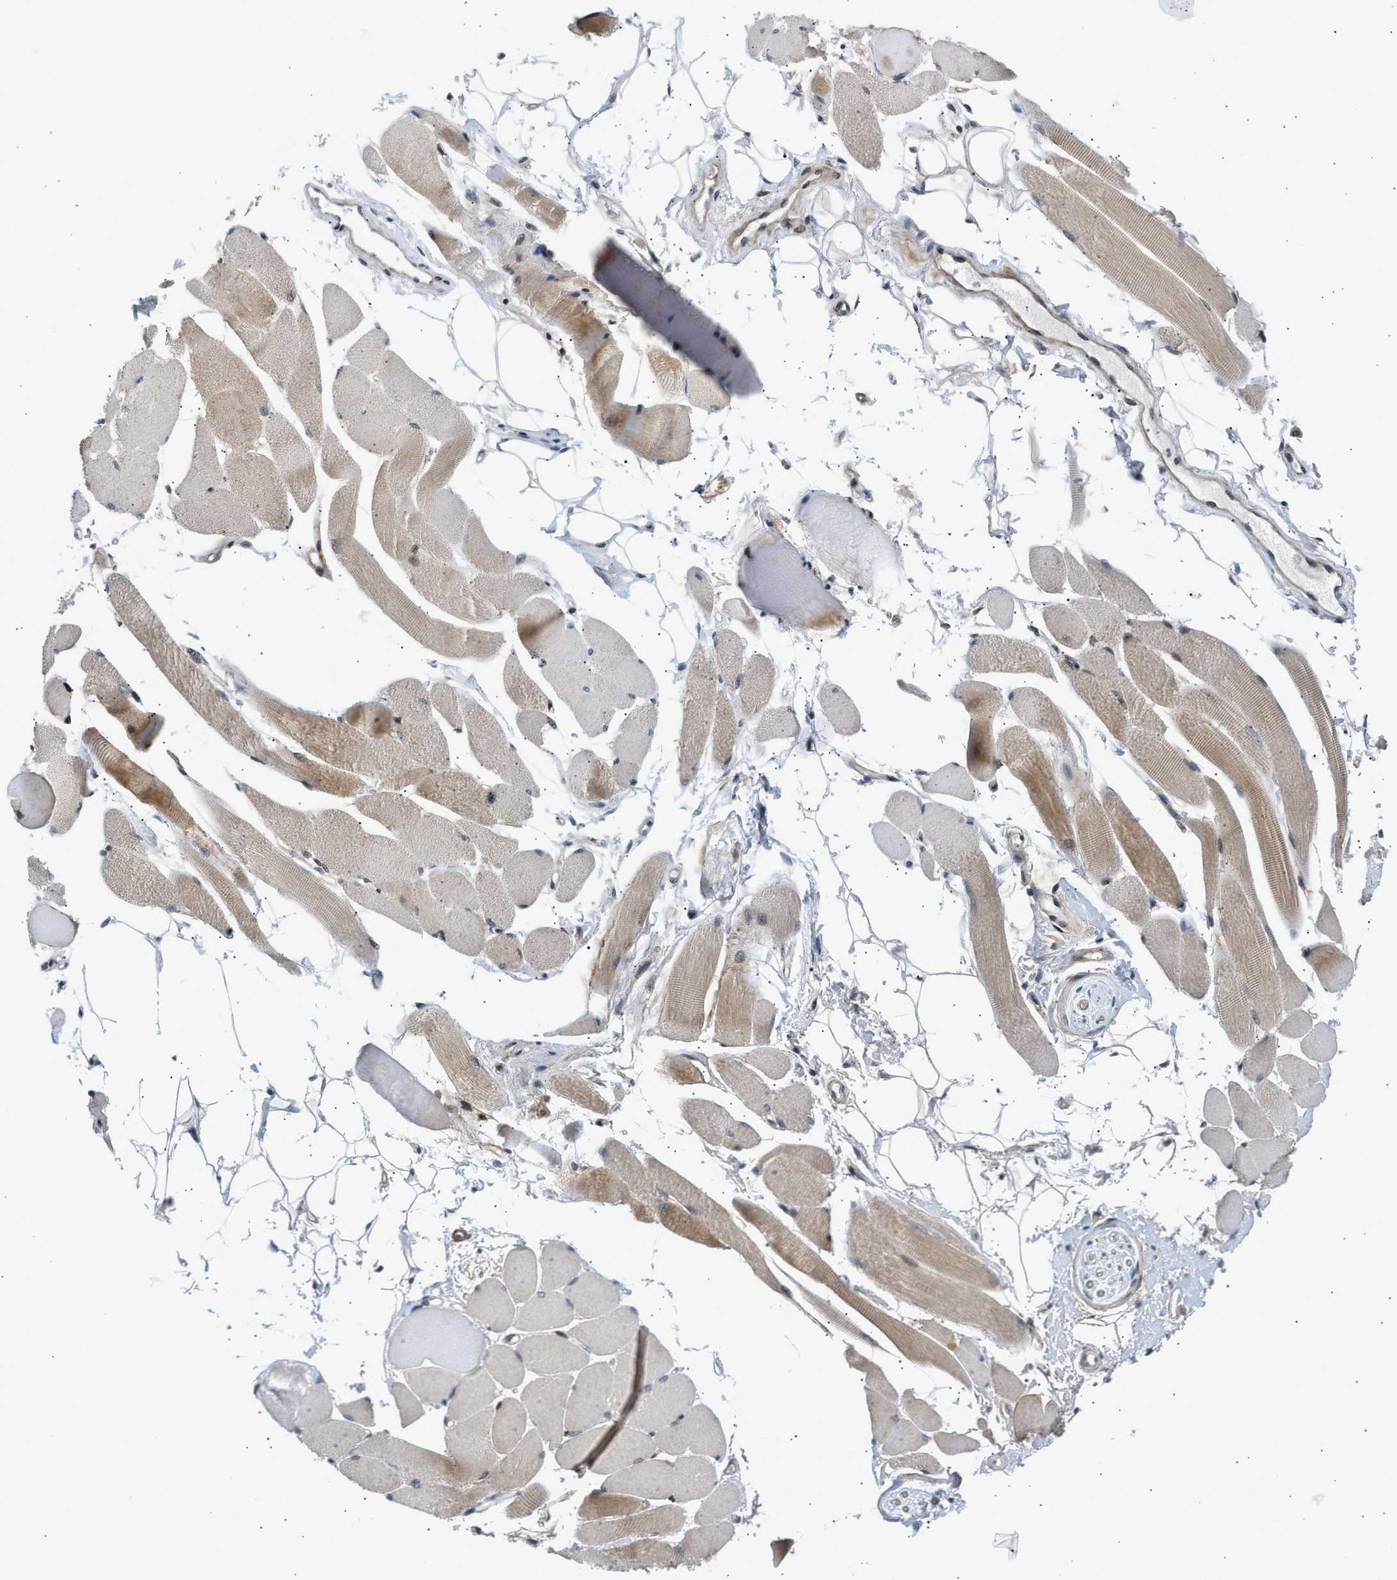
{"staining": {"intensity": "moderate", "quantity": "25%-75%", "location": "cytoplasmic/membranous"}, "tissue": "skeletal muscle", "cell_type": "Myocytes", "image_type": "normal", "snomed": [{"axis": "morphology", "description": "Normal tissue, NOS"}, {"axis": "topography", "description": "Skeletal muscle"}, {"axis": "topography", "description": "Peripheral nerve tissue"}], "caption": "A brown stain highlights moderate cytoplasmic/membranous staining of a protein in myocytes of unremarkable human skeletal muscle. The protein is shown in brown color, while the nuclei are stained blue.", "gene": "NPS", "patient": {"sex": "female", "age": 84}}